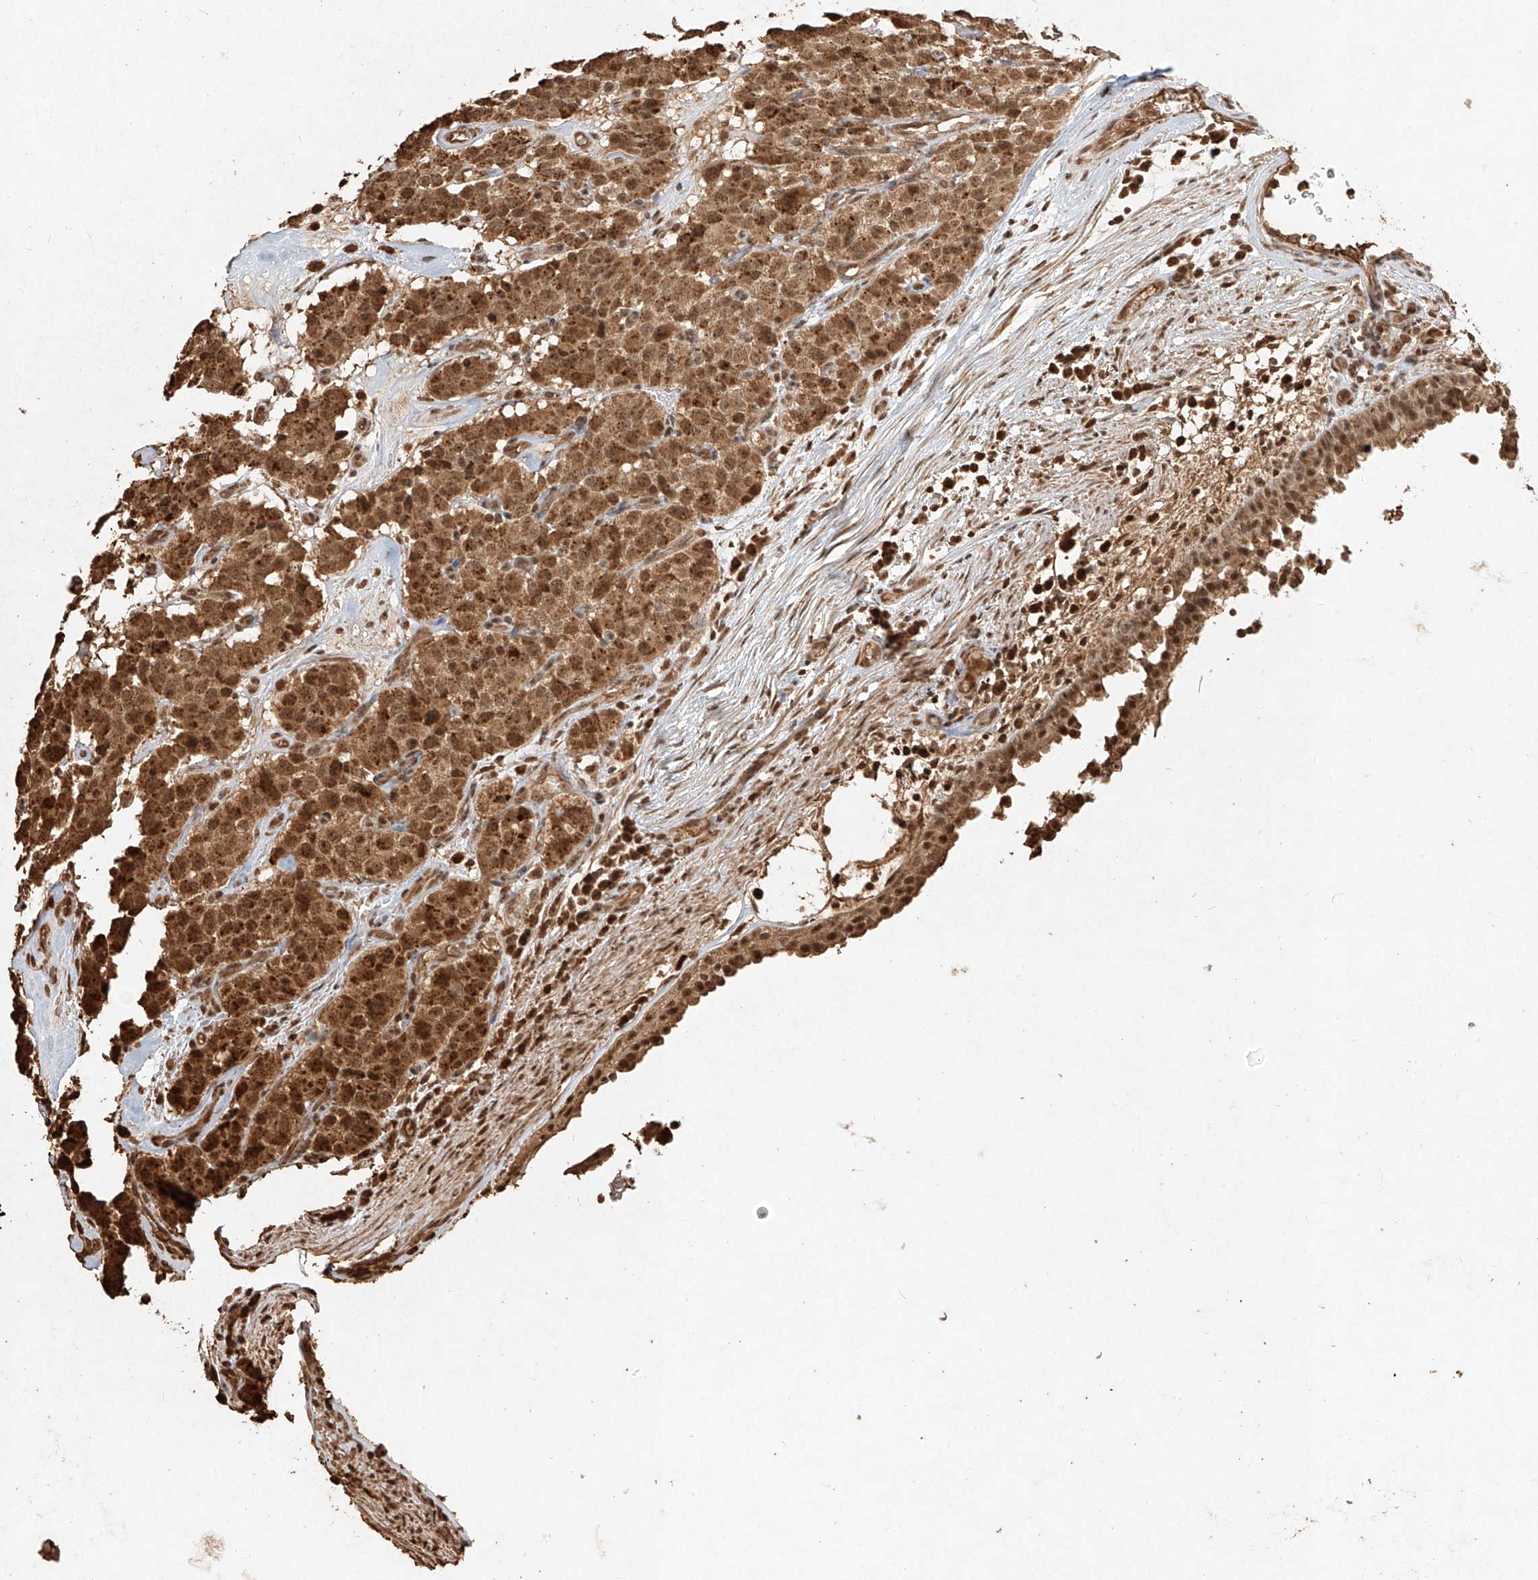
{"staining": {"intensity": "strong", "quantity": ">75%", "location": "cytoplasmic/membranous,nuclear"}, "tissue": "carcinoid", "cell_type": "Tumor cells", "image_type": "cancer", "snomed": [{"axis": "morphology", "description": "Carcinoid, malignant, NOS"}, {"axis": "topography", "description": "Lung"}], "caption": "Strong cytoplasmic/membranous and nuclear positivity for a protein is appreciated in approximately >75% of tumor cells of carcinoid using immunohistochemistry (IHC).", "gene": "UBE2K", "patient": {"sex": "male", "age": 30}}